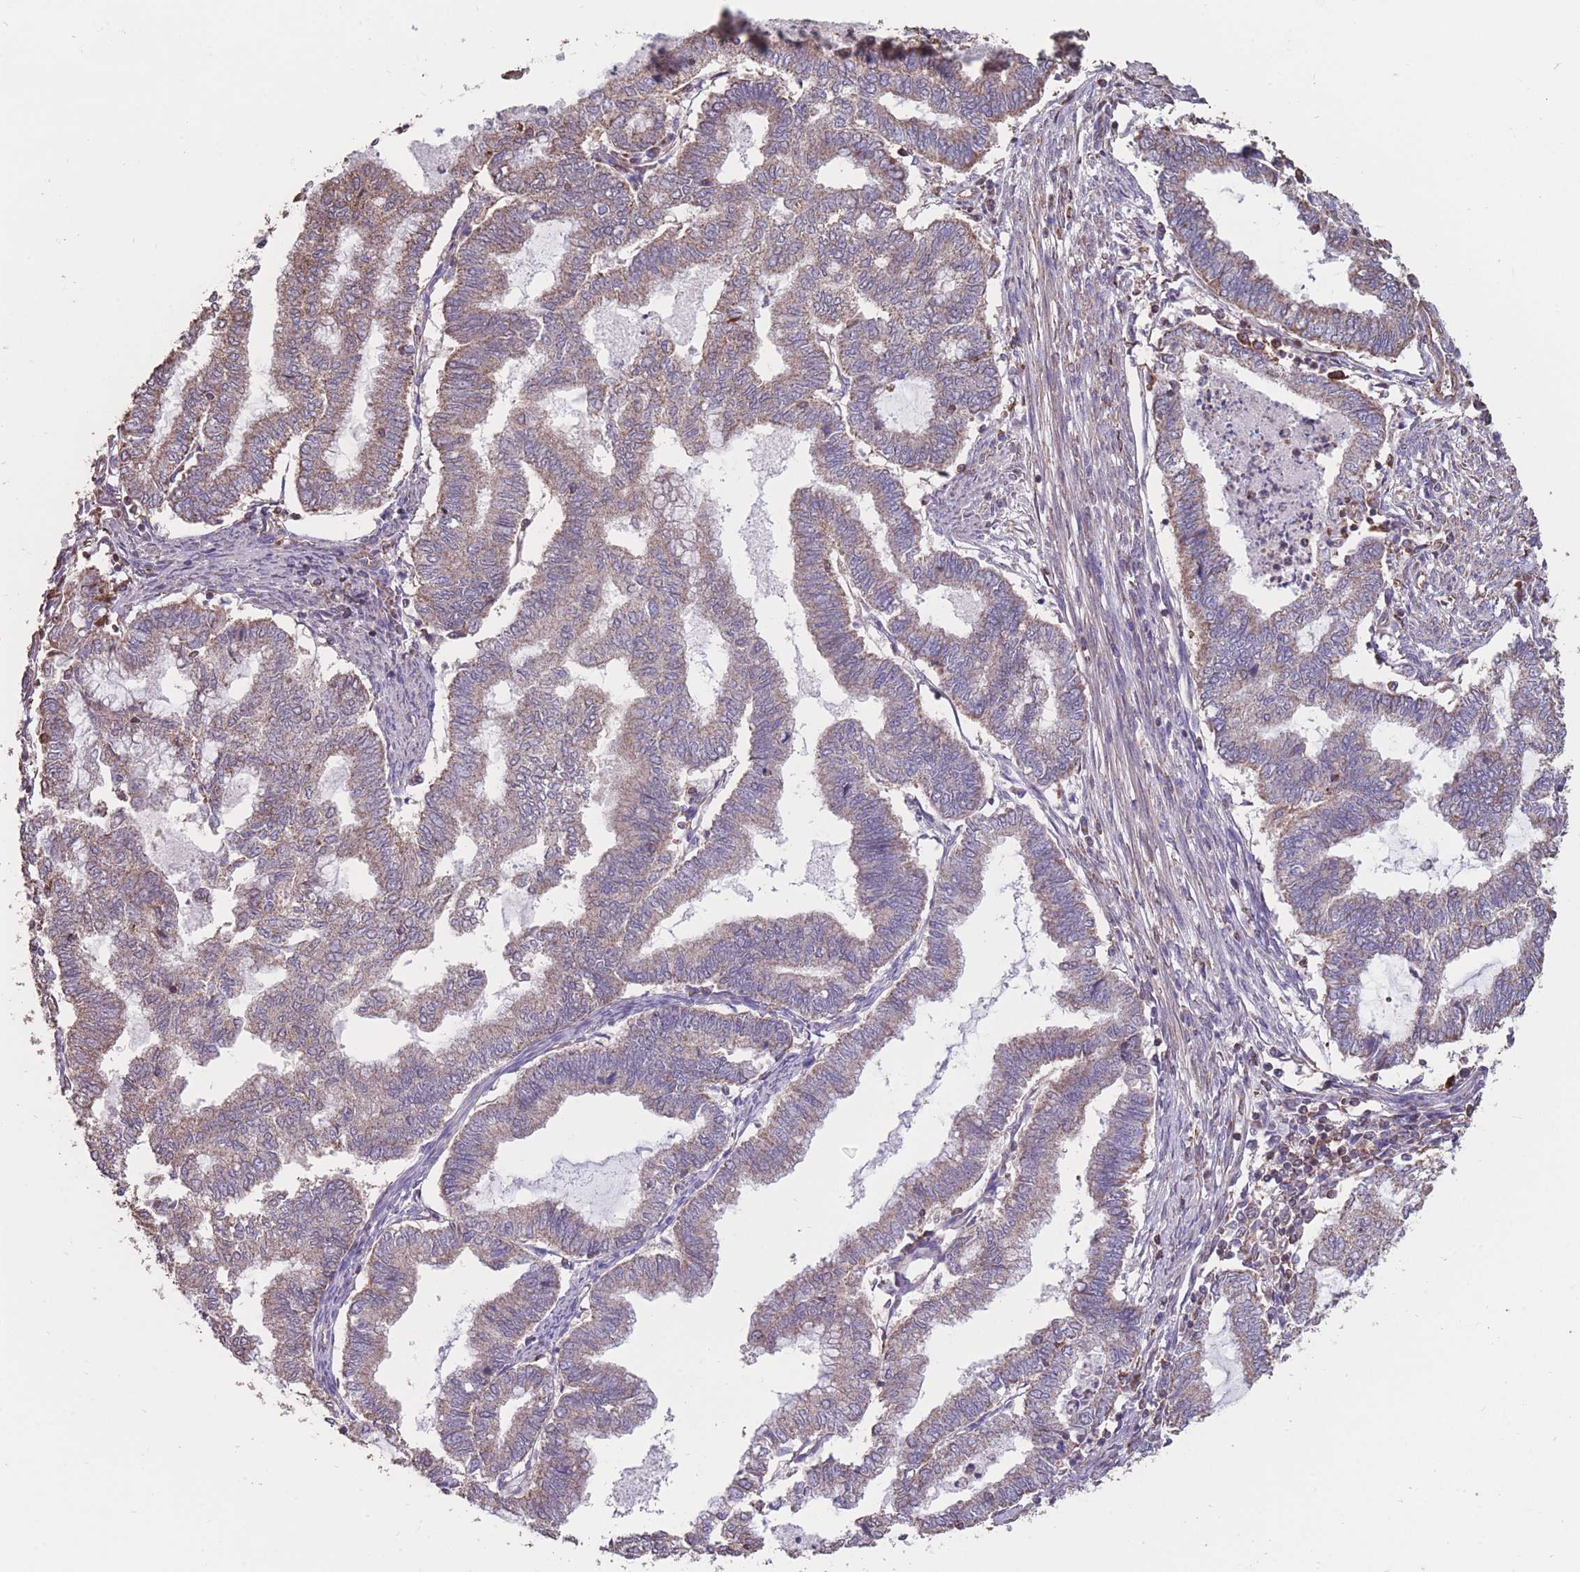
{"staining": {"intensity": "weak", "quantity": "25%-75%", "location": "cytoplasmic/membranous"}, "tissue": "endometrial cancer", "cell_type": "Tumor cells", "image_type": "cancer", "snomed": [{"axis": "morphology", "description": "Adenocarcinoma, NOS"}, {"axis": "topography", "description": "Endometrium"}], "caption": "This image exhibits endometrial adenocarcinoma stained with immunohistochemistry (IHC) to label a protein in brown. The cytoplasmic/membranous of tumor cells show weak positivity for the protein. Nuclei are counter-stained blue.", "gene": "NUDT21", "patient": {"sex": "female", "age": 79}}